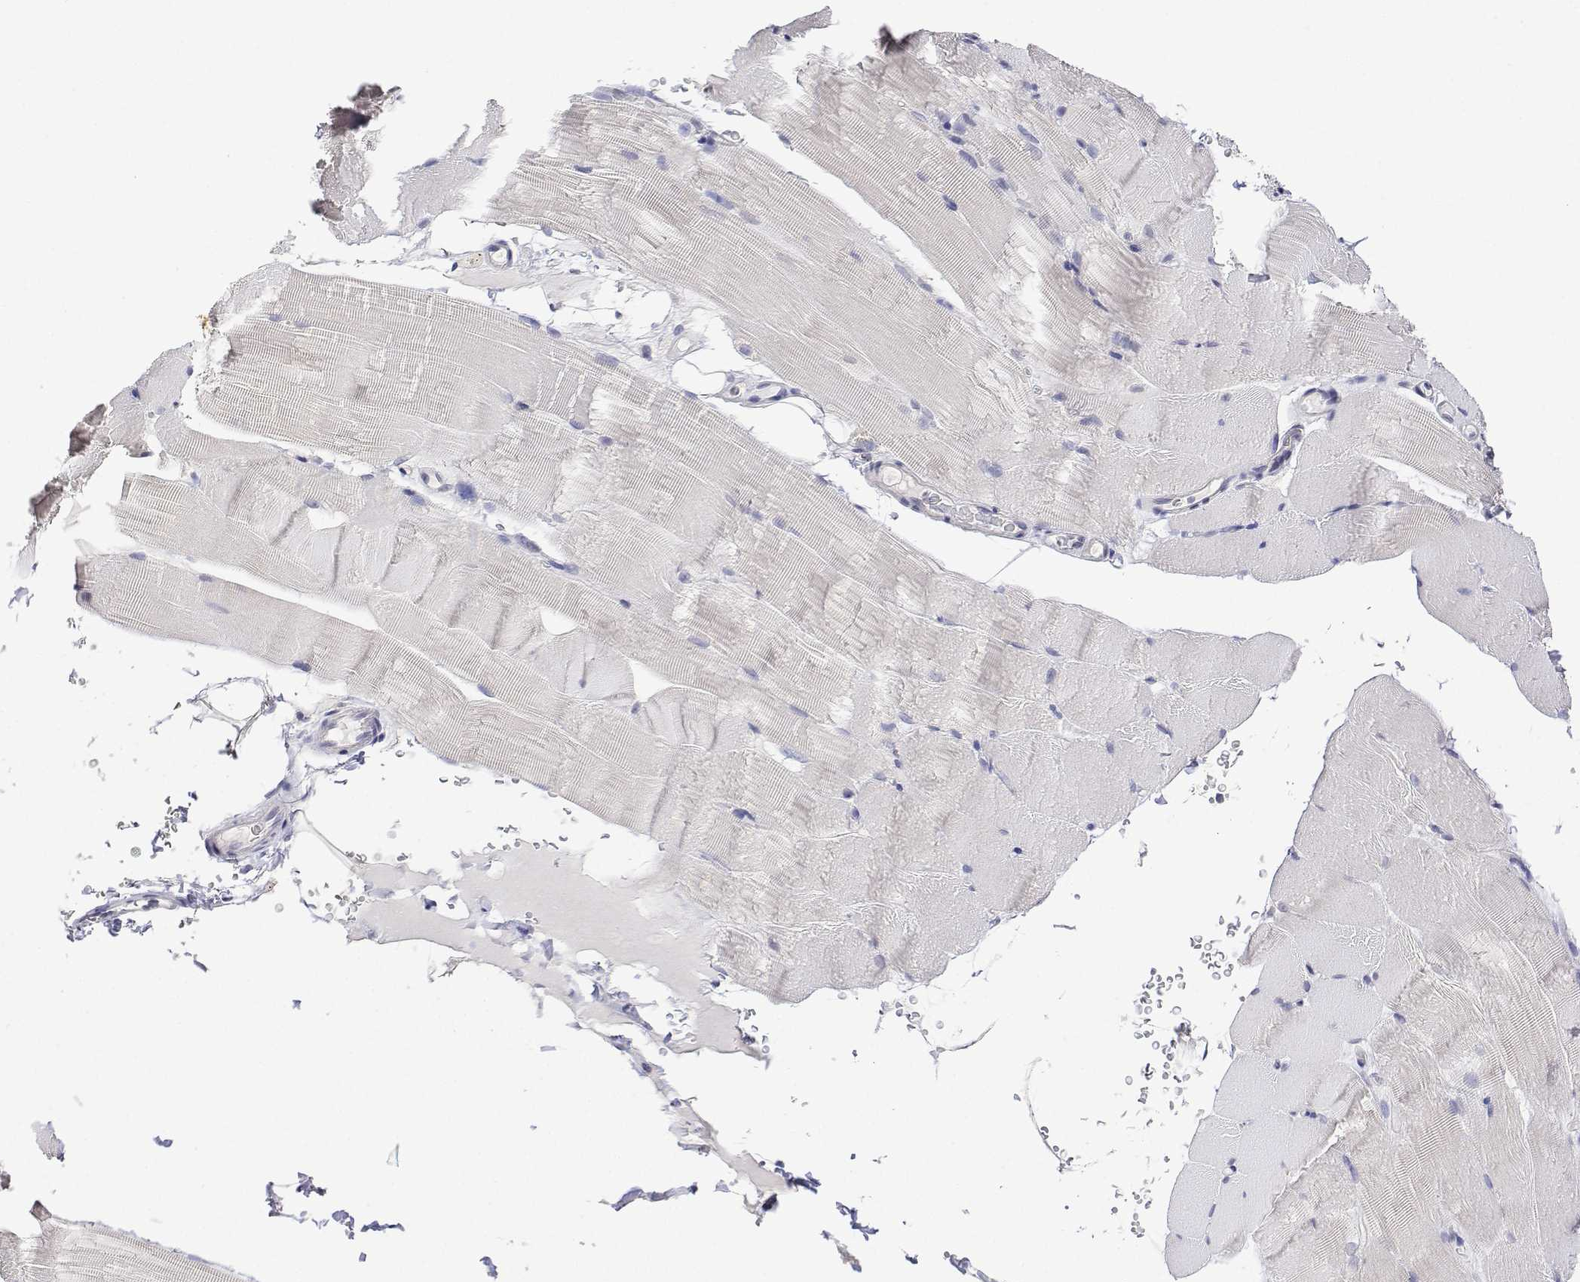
{"staining": {"intensity": "negative", "quantity": "none", "location": "none"}, "tissue": "skeletal muscle", "cell_type": "Myocytes", "image_type": "normal", "snomed": [{"axis": "morphology", "description": "Normal tissue, NOS"}, {"axis": "topography", "description": "Skeletal muscle"}], "caption": "A high-resolution histopathology image shows immunohistochemistry staining of normal skeletal muscle, which shows no significant expression in myocytes.", "gene": "PLCB1", "patient": {"sex": "female", "age": 37}}